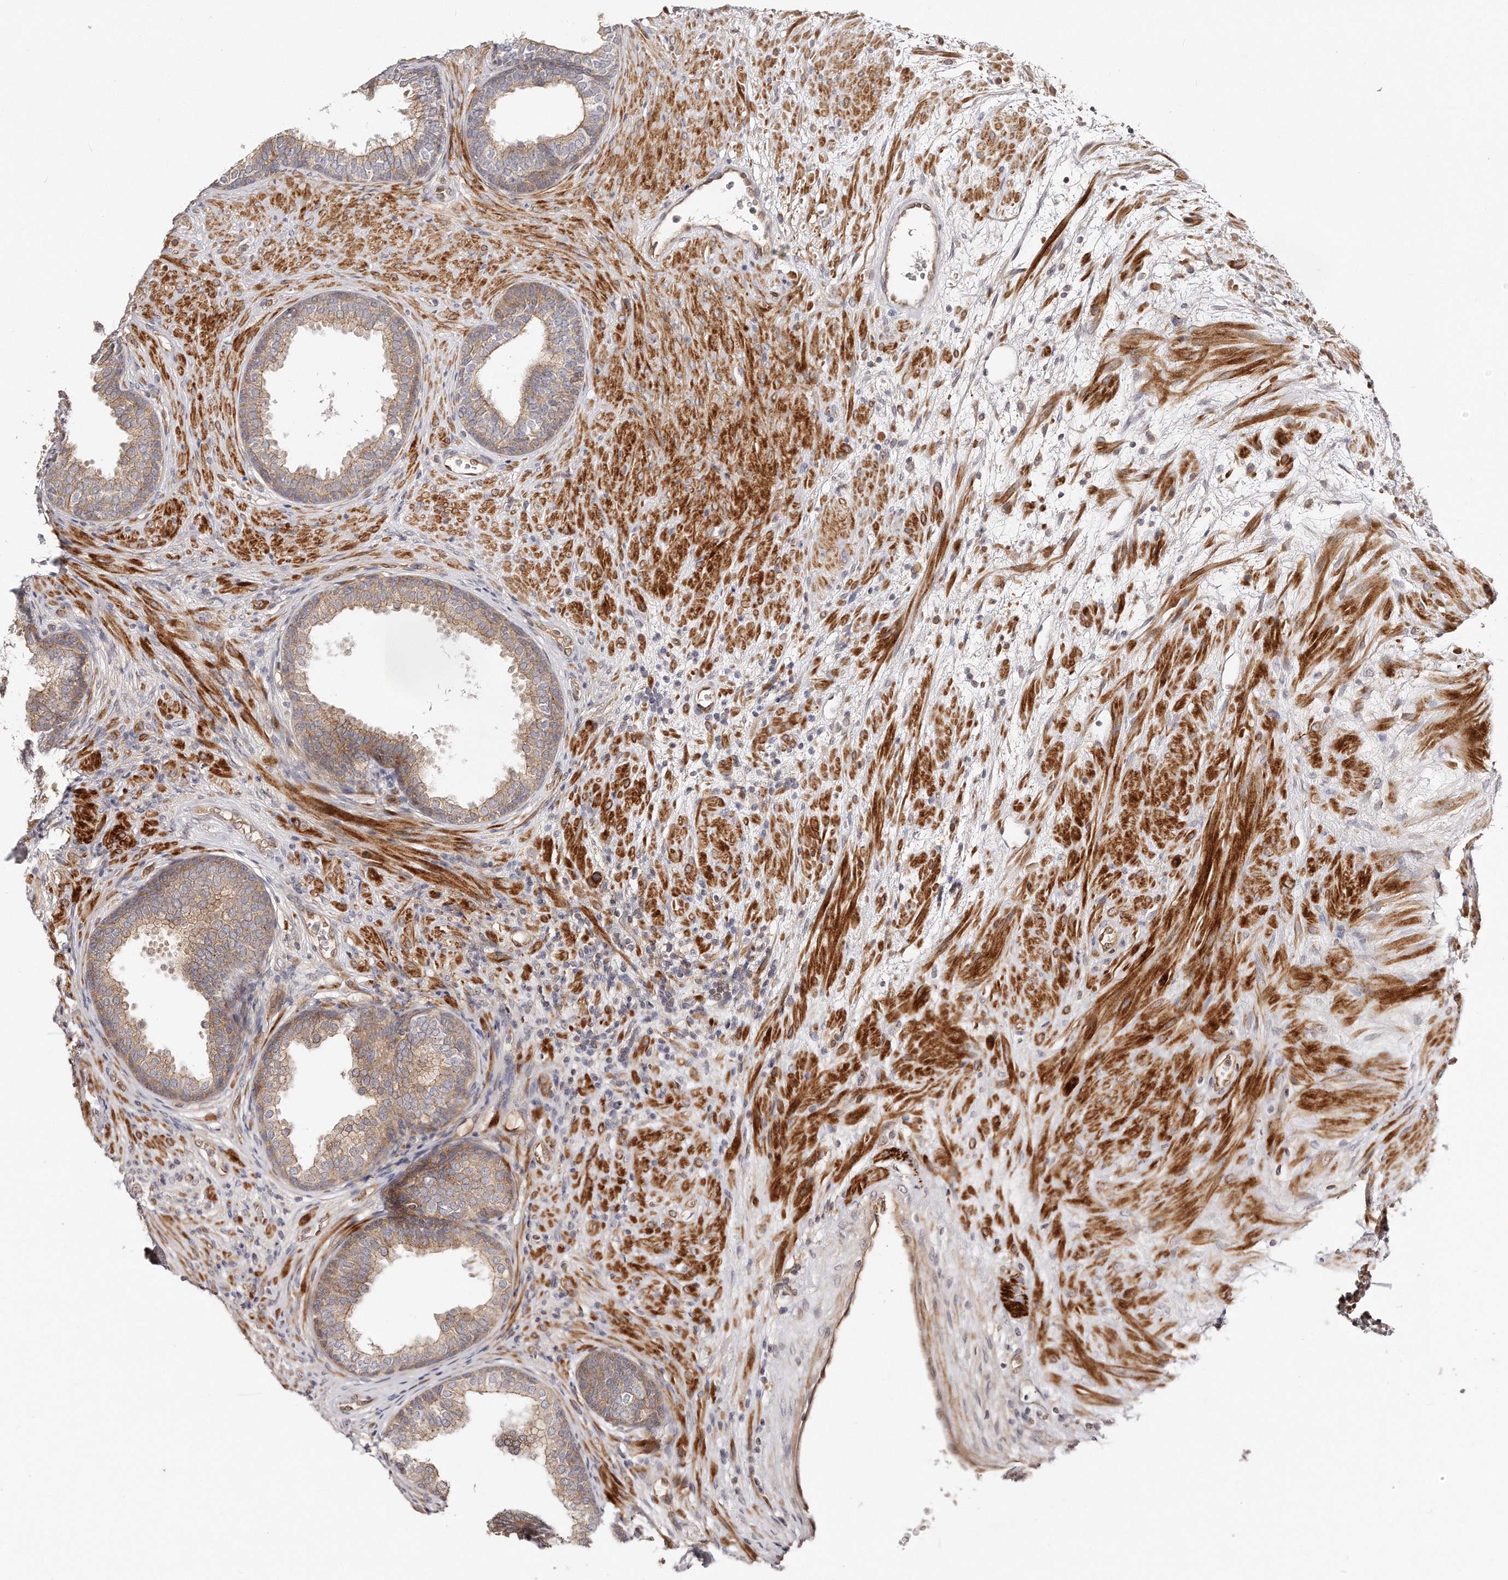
{"staining": {"intensity": "moderate", "quantity": "25%-75%", "location": "cytoplasmic/membranous"}, "tissue": "prostate", "cell_type": "Glandular cells", "image_type": "normal", "snomed": [{"axis": "morphology", "description": "Normal tissue, NOS"}, {"axis": "topography", "description": "Prostate"}], "caption": "Moderate cytoplasmic/membranous expression for a protein is present in about 25%-75% of glandular cells of unremarkable prostate using IHC.", "gene": "GBP4", "patient": {"sex": "male", "age": 76}}